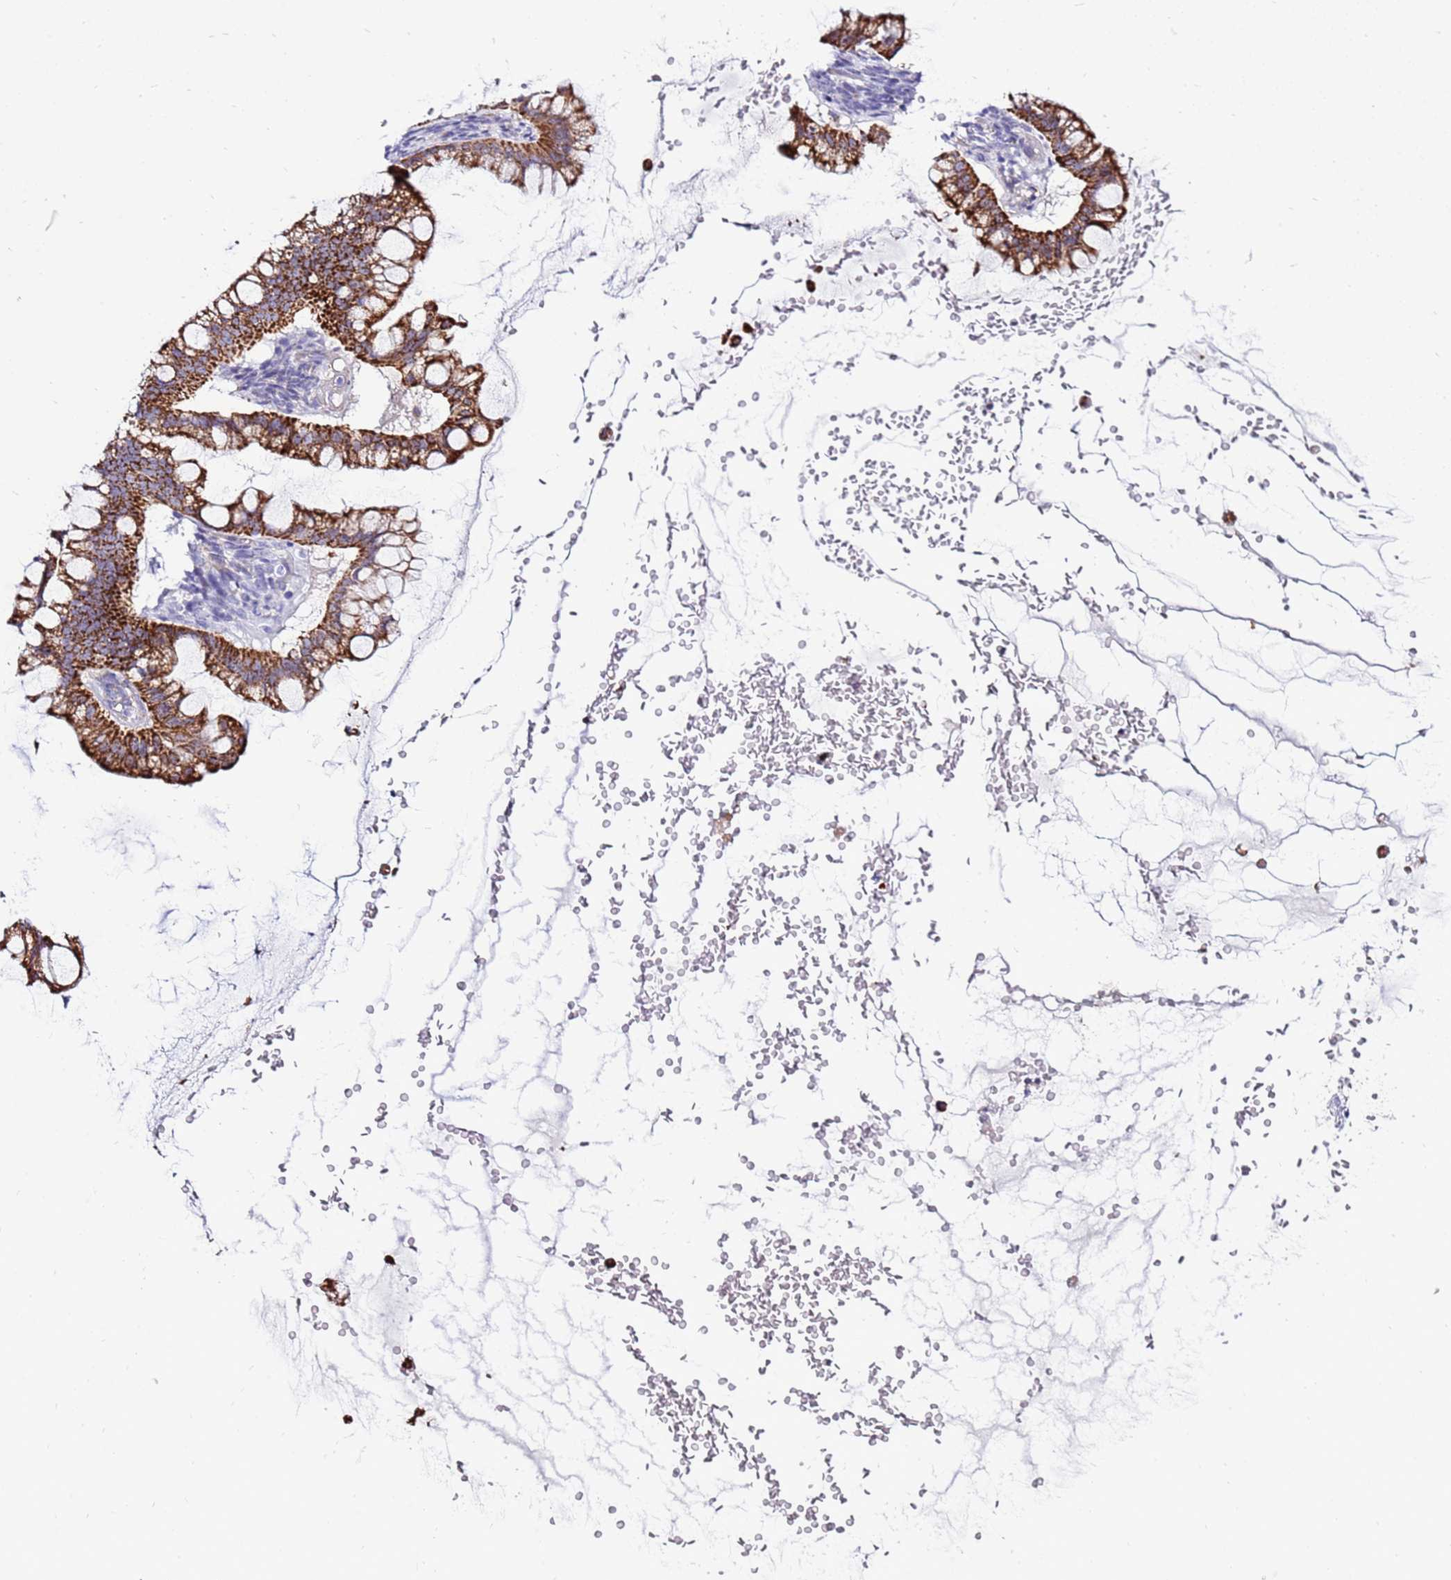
{"staining": {"intensity": "strong", "quantity": ">75%", "location": "cytoplasmic/membranous"}, "tissue": "ovarian cancer", "cell_type": "Tumor cells", "image_type": "cancer", "snomed": [{"axis": "morphology", "description": "Cystadenocarcinoma, mucinous, NOS"}, {"axis": "topography", "description": "Ovary"}], "caption": "The image displays a brown stain indicating the presence of a protein in the cytoplasmic/membranous of tumor cells in ovarian cancer.", "gene": "IGF1R", "patient": {"sex": "female", "age": 73}}